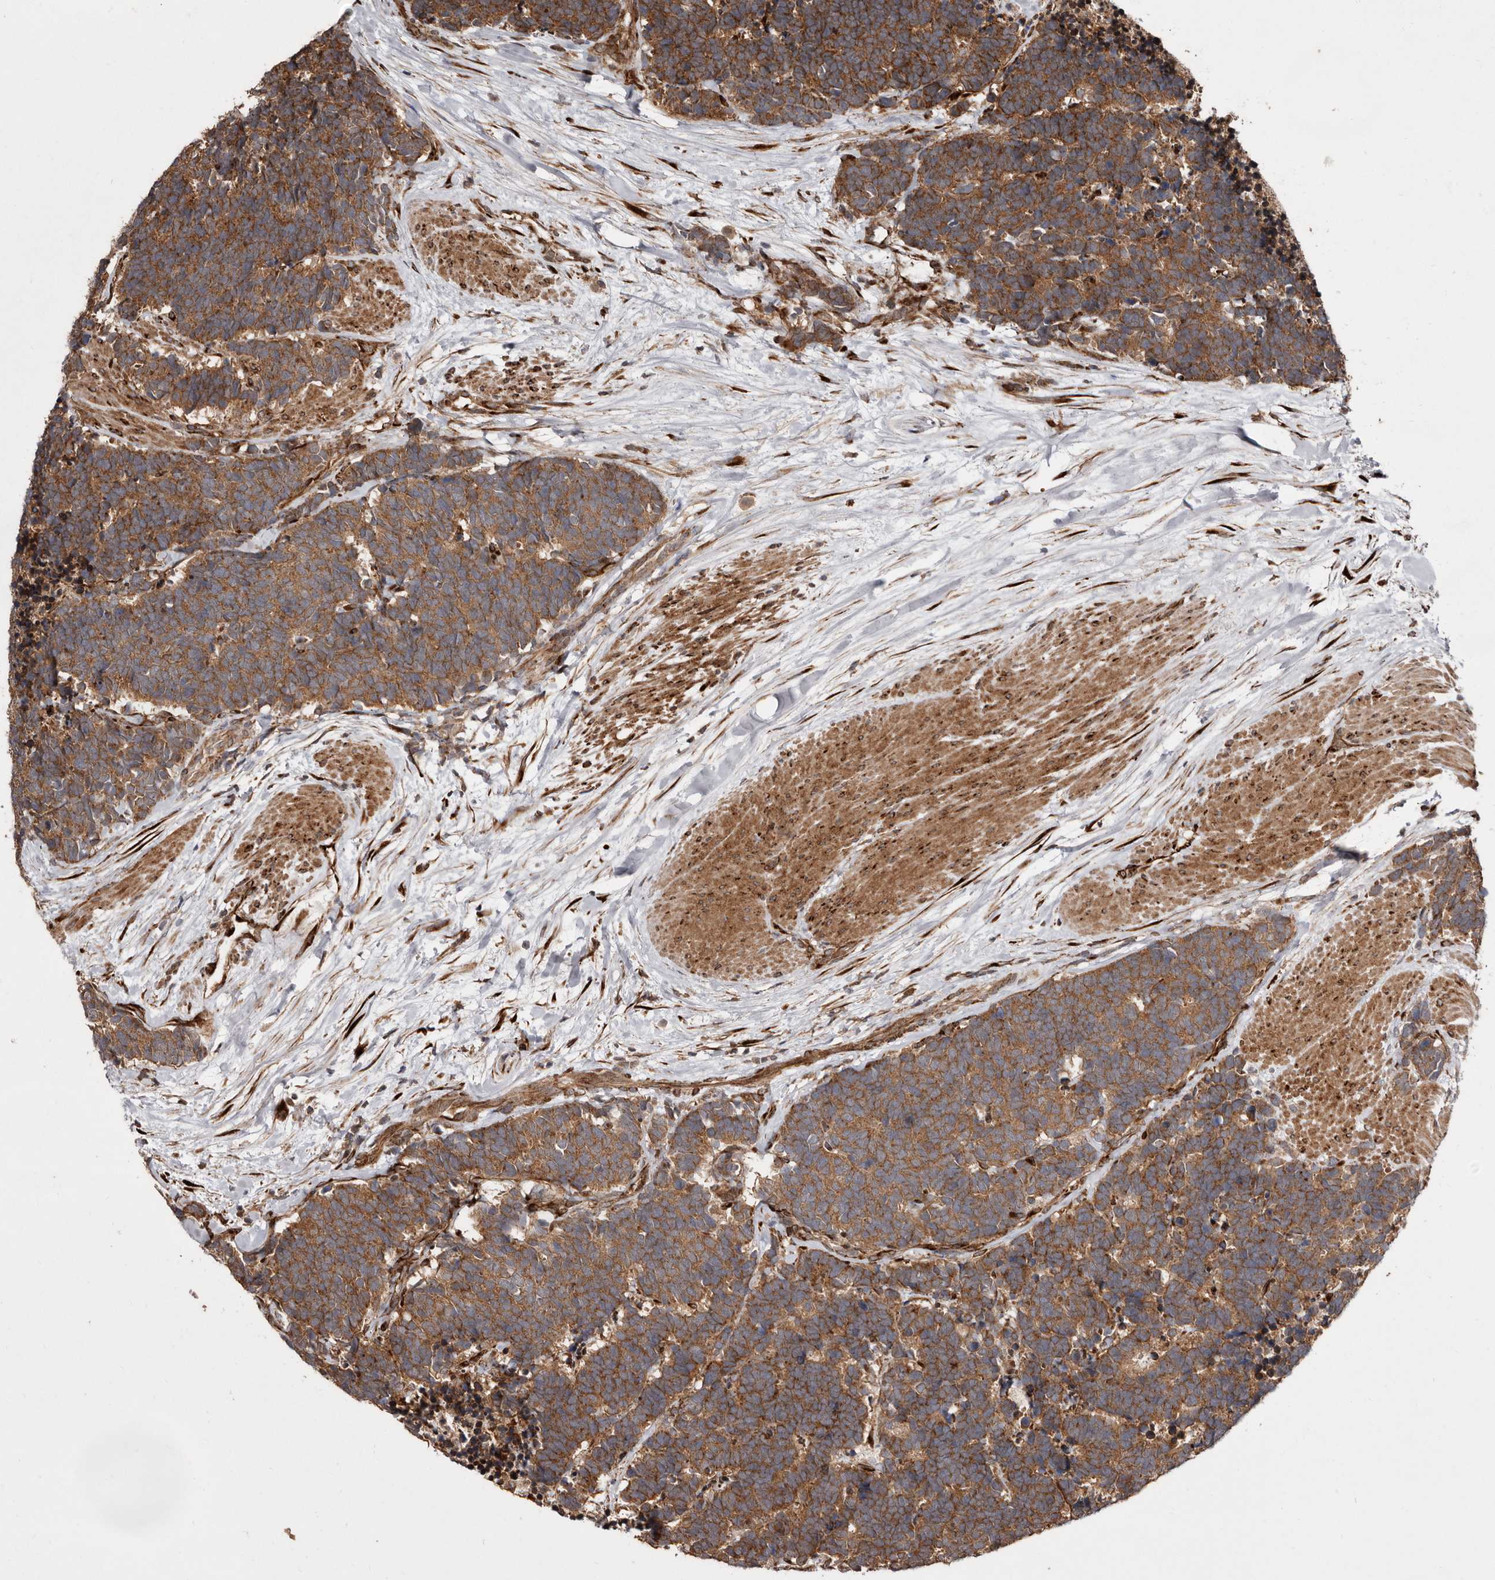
{"staining": {"intensity": "moderate", "quantity": ">75%", "location": "cytoplasmic/membranous"}, "tissue": "carcinoid", "cell_type": "Tumor cells", "image_type": "cancer", "snomed": [{"axis": "morphology", "description": "Carcinoma, NOS"}, {"axis": "morphology", "description": "Carcinoid, malignant, NOS"}, {"axis": "topography", "description": "Urinary bladder"}], "caption": "IHC photomicrograph of human carcinoid stained for a protein (brown), which displays medium levels of moderate cytoplasmic/membranous staining in about >75% of tumor cells.", "gene": "FLAD1", "patient": {"sex": "male", "age": 57}}